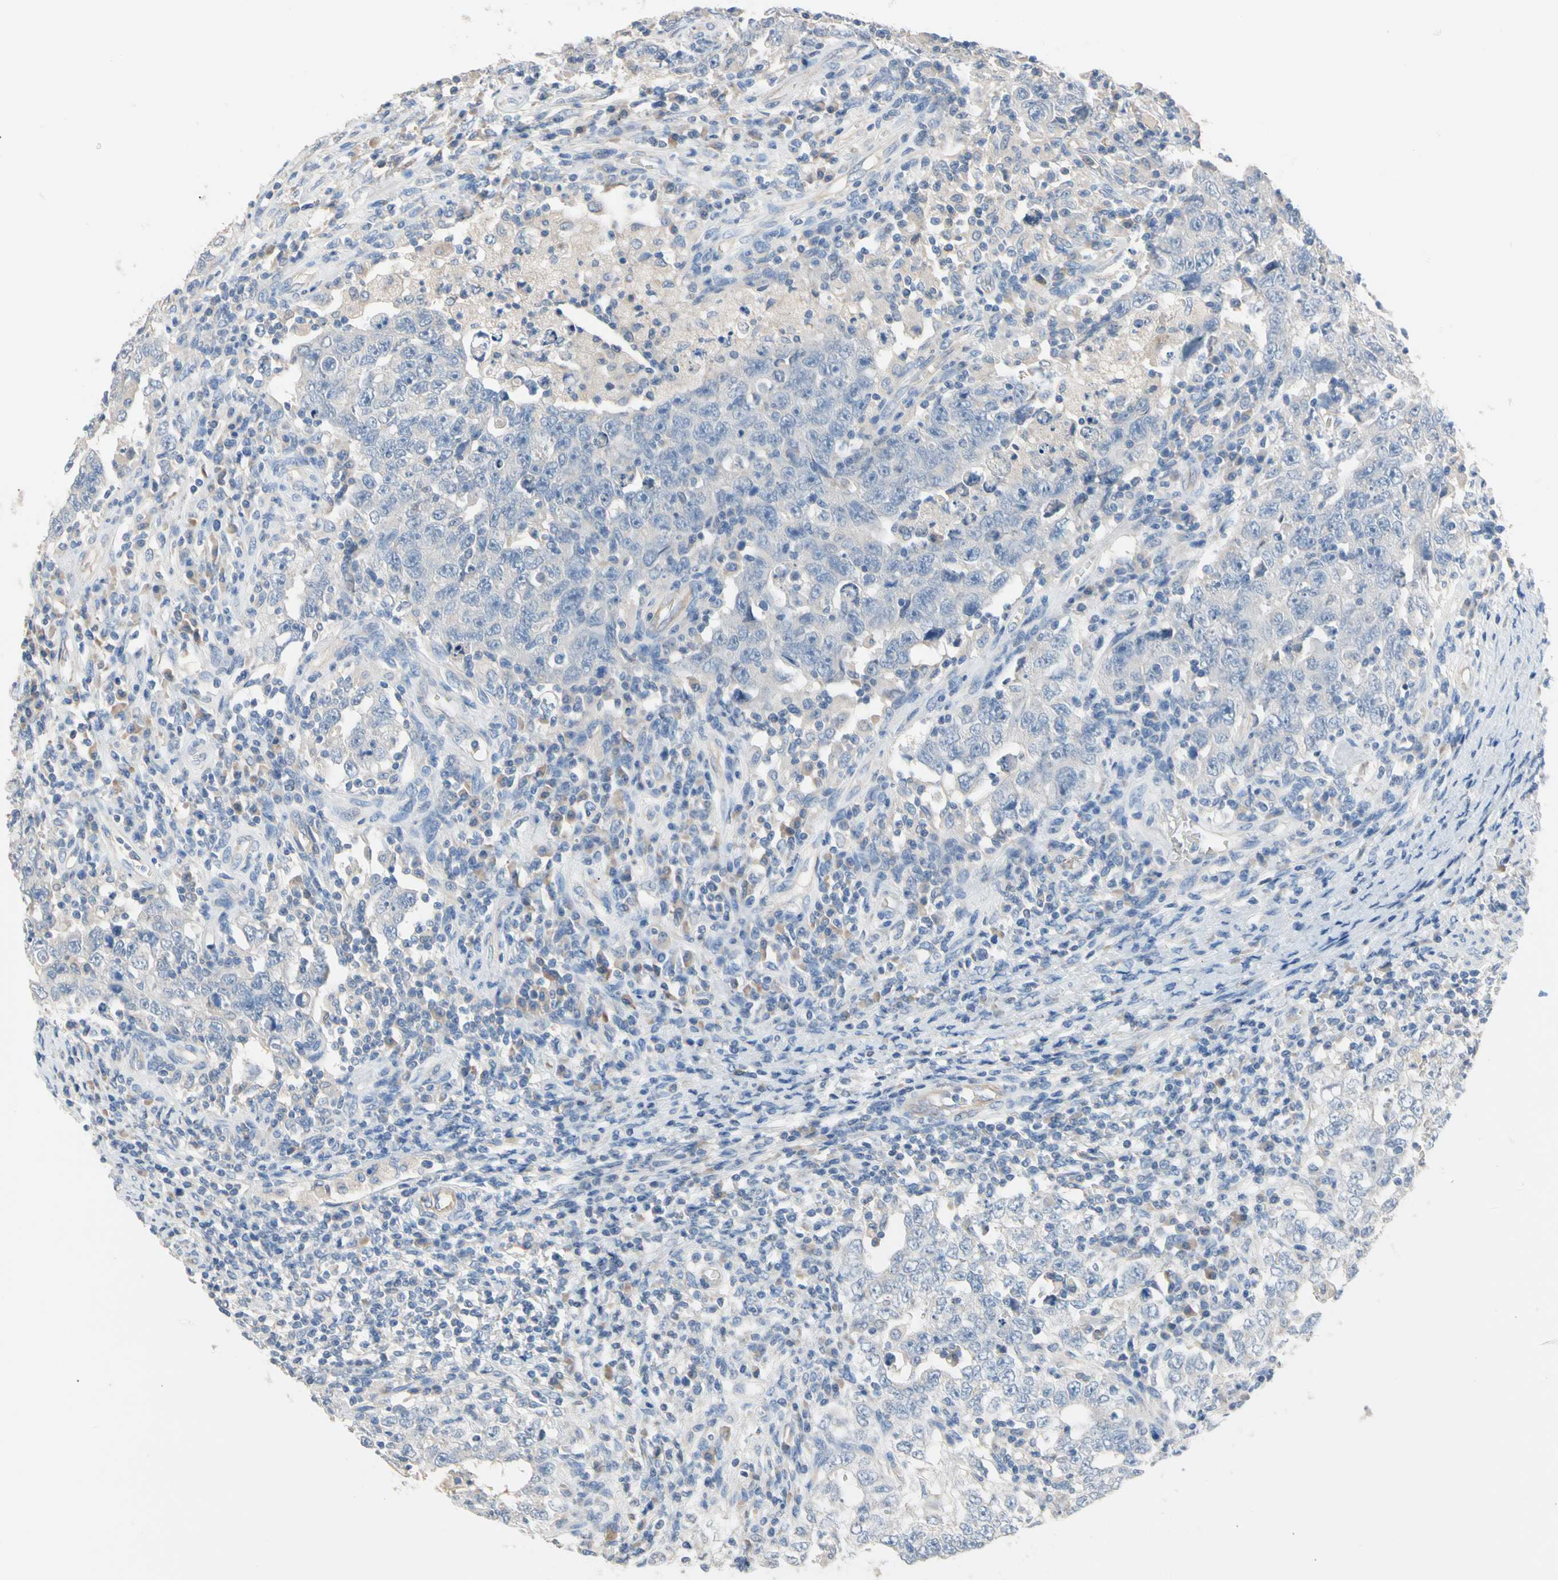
{"staining": {"intensity": "negative", "quantity": "none", "location": "none"}, "tissue": "testis cancer", "cell_type": "Tumor cells", "image_type": "cancer", "snomed": [{"axis": "morphology", "description": "Carcinoma, Embryonal, NOS"}, {"axis": "topography", "description": "Testis"}], "caption": "Tumor cells show no significant staining in testis cancer (embryonal carcinoma).", "gene": "BBOX1", "patient": {"sex": "male", "age": 26}}